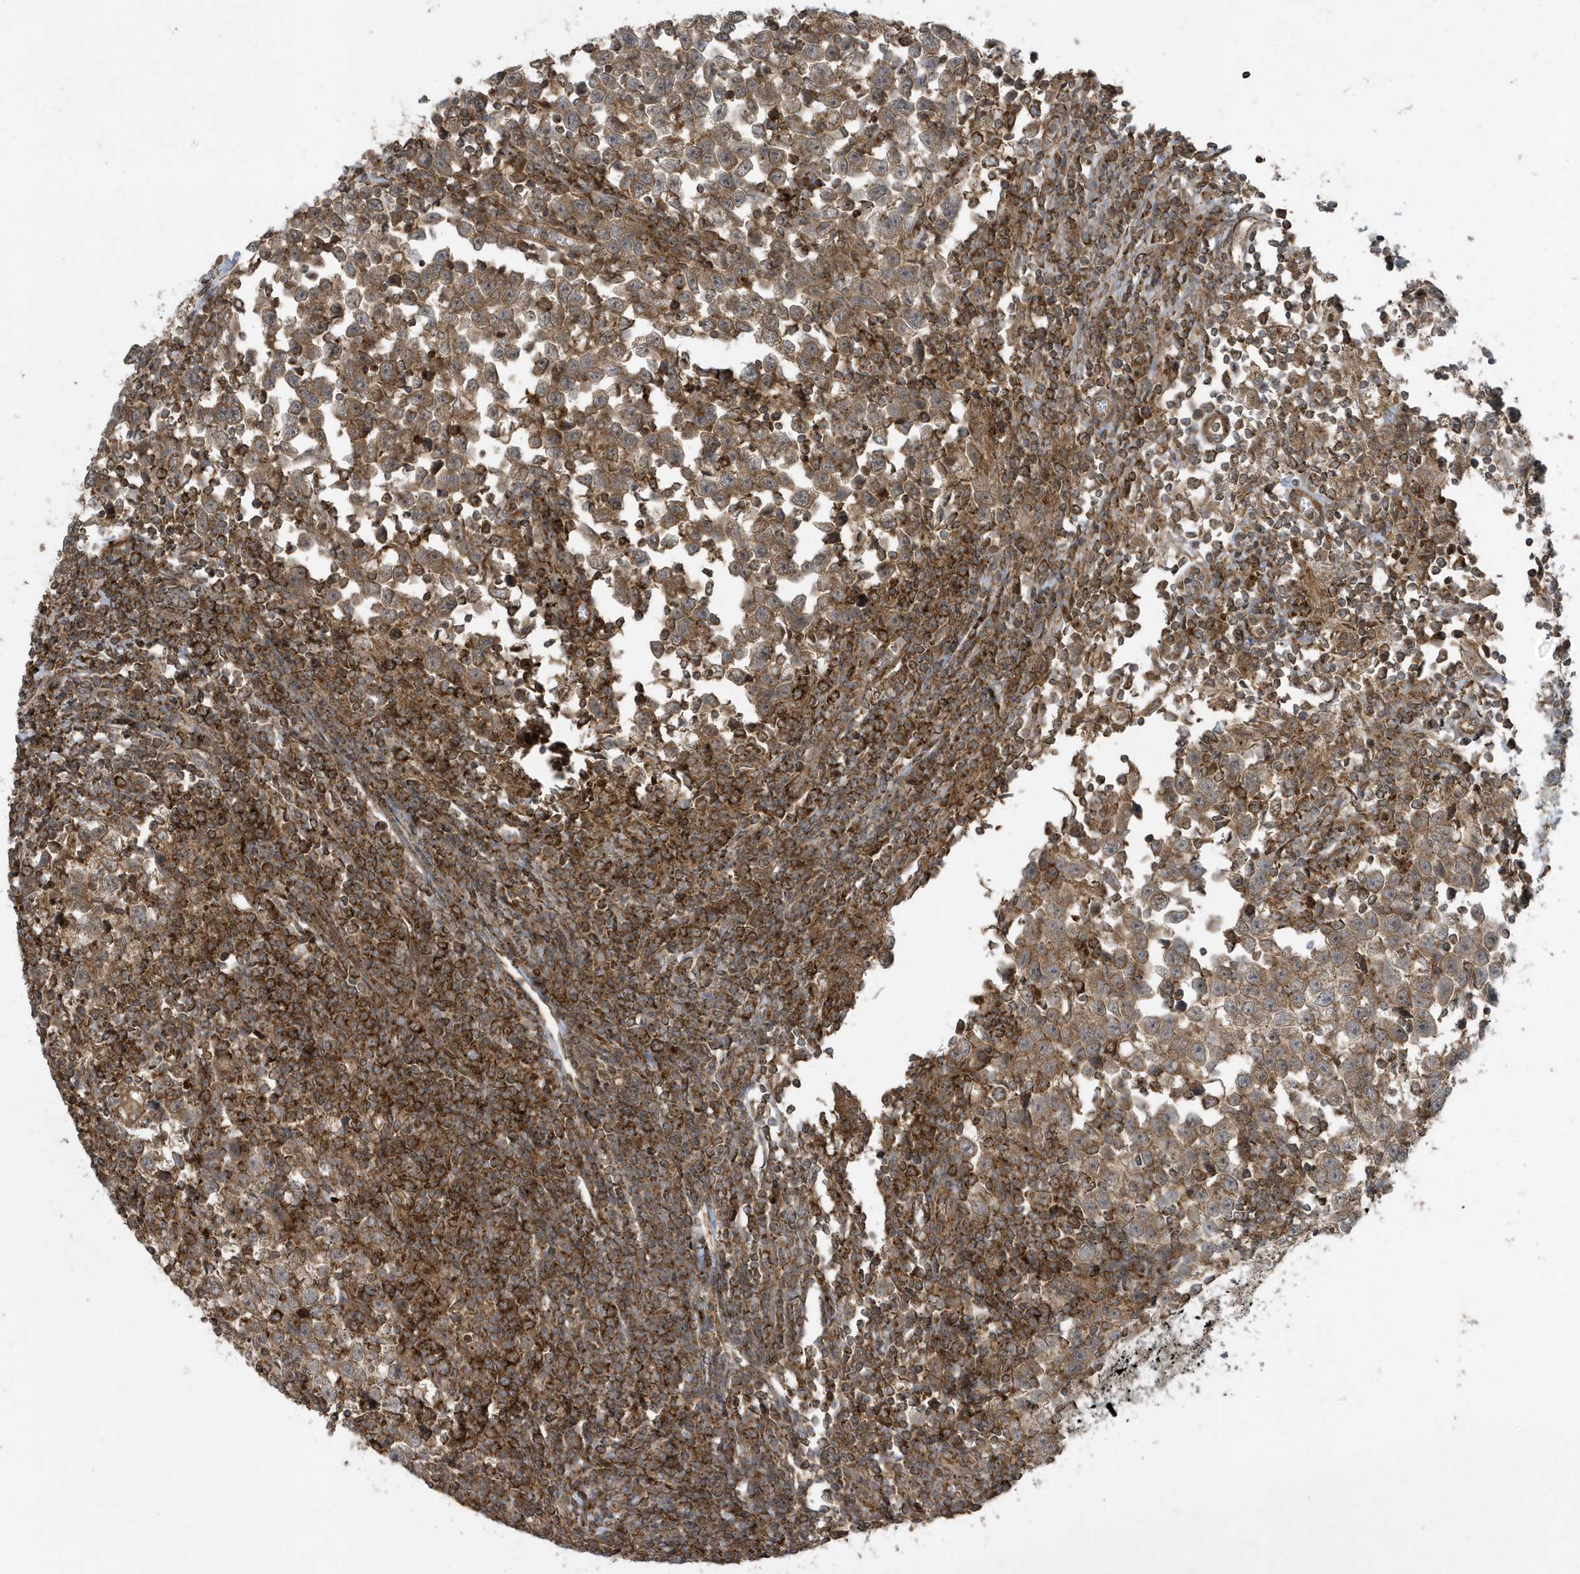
{"staining": {"intensity": "moderate", "quantity": ">75%", "location": "cytoplasmic/membranous"}, "tissue": "testis cancer", "cell_type": "Tumor cells", "image_type": "cancer", "snomed": [{"axis": "morphology", "description": "Normal tissue, NOS"}, {"axis": "morphology", "description": "Seminoma, NOS"}, {"axis": "topography", "description": "Testis"}], "caption": "Protein analysis of seminoma (testis) tissue shows moderate cytoplasmic/membranous positivity in approximately >75% of tumor cells.", "gene": "STAMBP", "patient": {"sex": "male", "age": 43}}